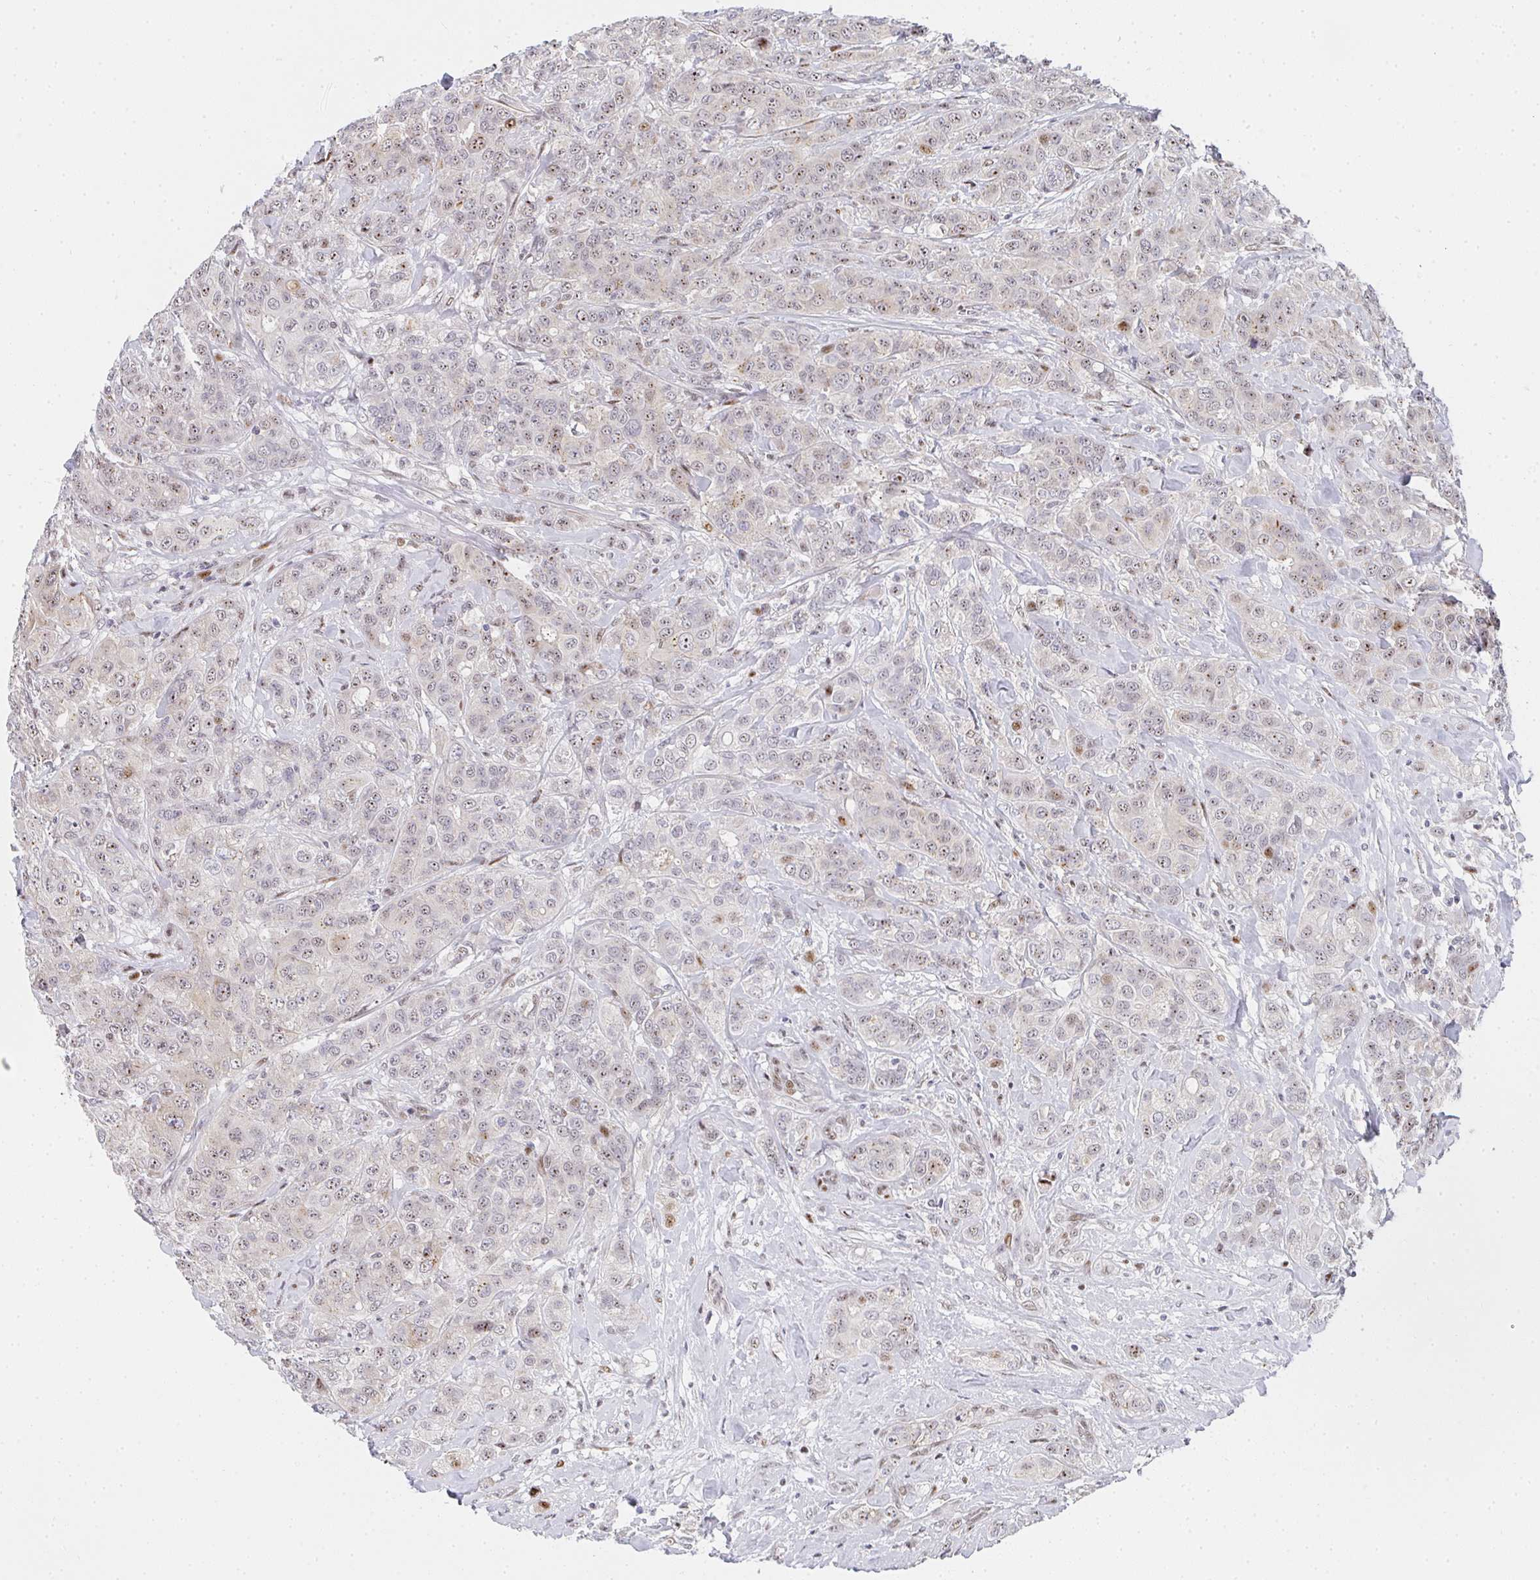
{"staining": {"intensity": "weak", "quantity": ">75%", "location": "nuclear"}, "tissue": "breast cancer", "cell_type": "Tumor cells", "image_type": "cancer", "snomed": [{"axis": "morphology", "description": "Normal tissue, NOS"}, {"axis": "morphology", "description": "Duct carcinoma"}, {"axis": "topography", "description": "Breast"}], "caption": "IHC staining of intraductal carcinoma (breast), which demonstrates low levels of weak nuclear staining in about >75% of tumor cells indicating weak nuclear protein positivity. The staining was performed using DAB (brown) for protein detection and nuclei were counterstained in hematoxylin (blue).", "gene": "ZIC3", "patient": {"sex": "female", "age": 43}}